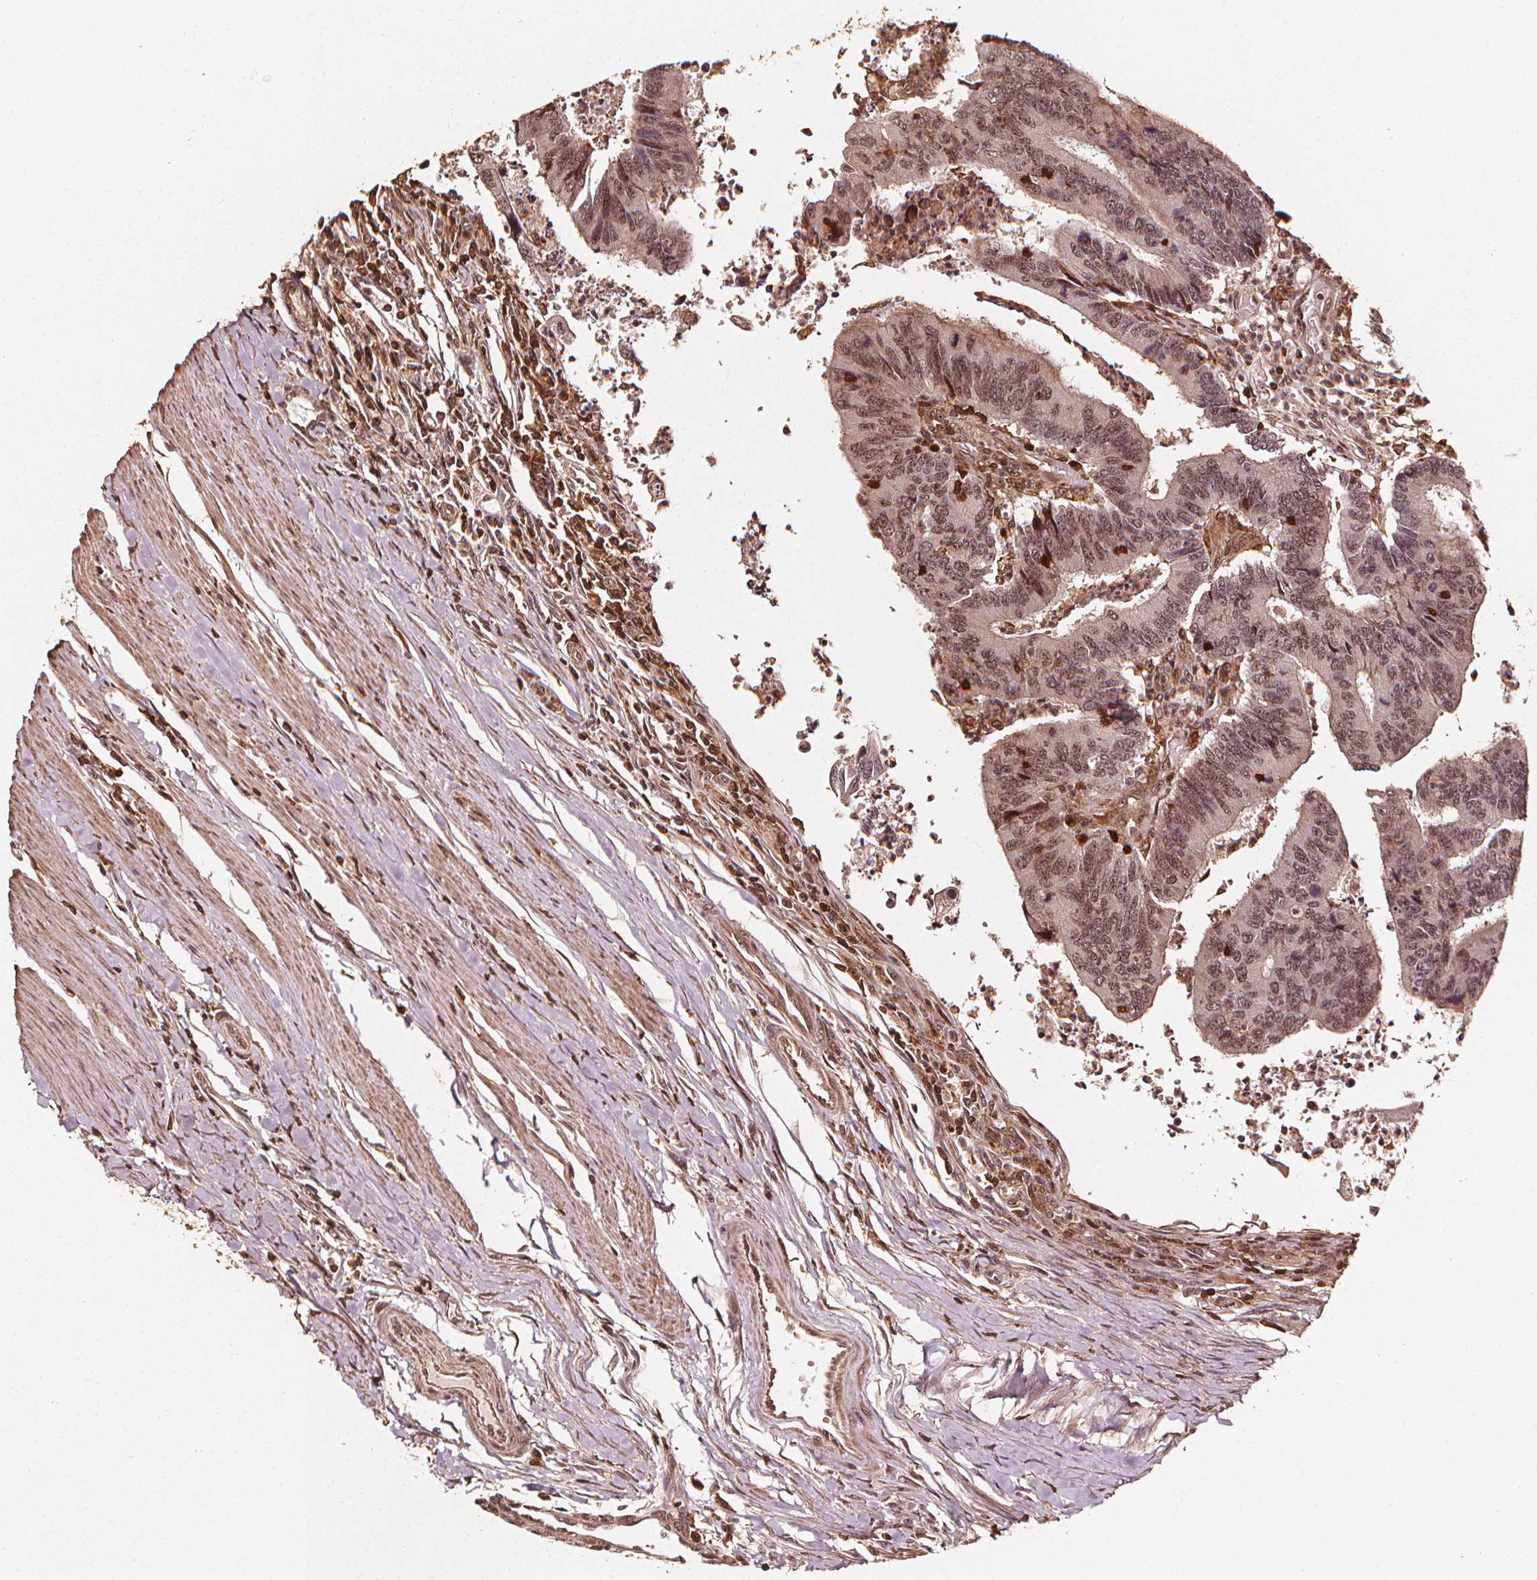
{"staining": {"intensity": "weak", "quantity": "<25%", "location": "nuclear"}, "tissue": "colorectal cancer", "cell_type": "Tumor cells", "image_type": "cancer", "snomed": [{"axis": "morphology", "description": "Adenocarcinoma, NOS"}, {"axis": "topography", "description": "Colon"}], "caption": "Immunohistochemical staining of colorectal cancer exhibits no significant positivity in tumor cells.", "gene": "EXOSC9", "patient": {"sex": "female", "age": 67}}